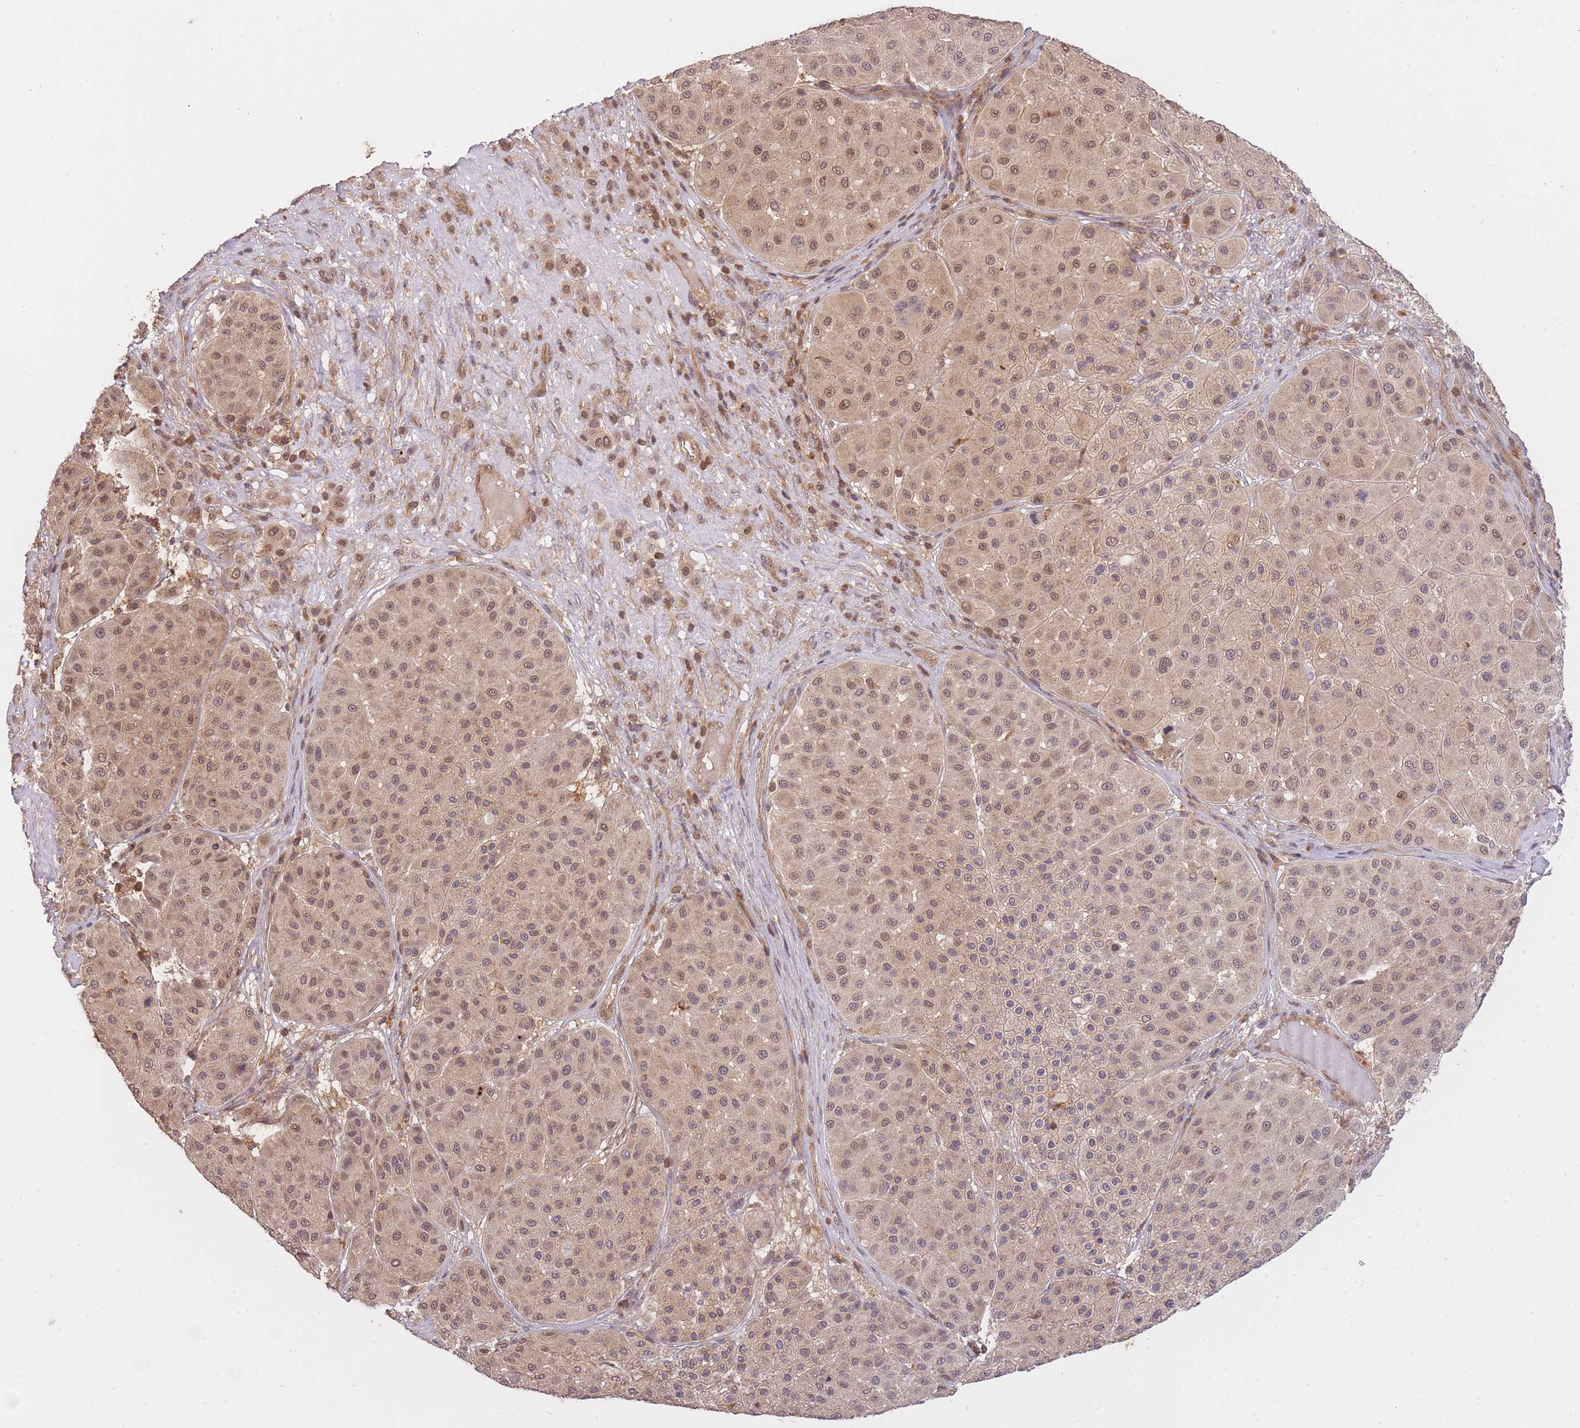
{"staining": {"intensity": "moderate", "quantity": ">75%", "location": "cytoplasmic/membranous,nuclear"}, "tissue": "melanoma", "cell_type": "Tumor cells", "image_type": "cancer", "snomed": [{"axis": "morphology", "description": "Malignant melanoma, Metastatic site"}, {"axis": "topography", "description": "Smooth muscle"}], "caption": "This photomicrograph exhibits immunohistochemistry staining of malignant melanoma (metastatic site), with medium moderate cytoplasmic/membranous and nuclear staining in approximately >75% of tumor cells.", "gene": "ST8SIA4", "patient": {"sex": "male", "age": 41}}